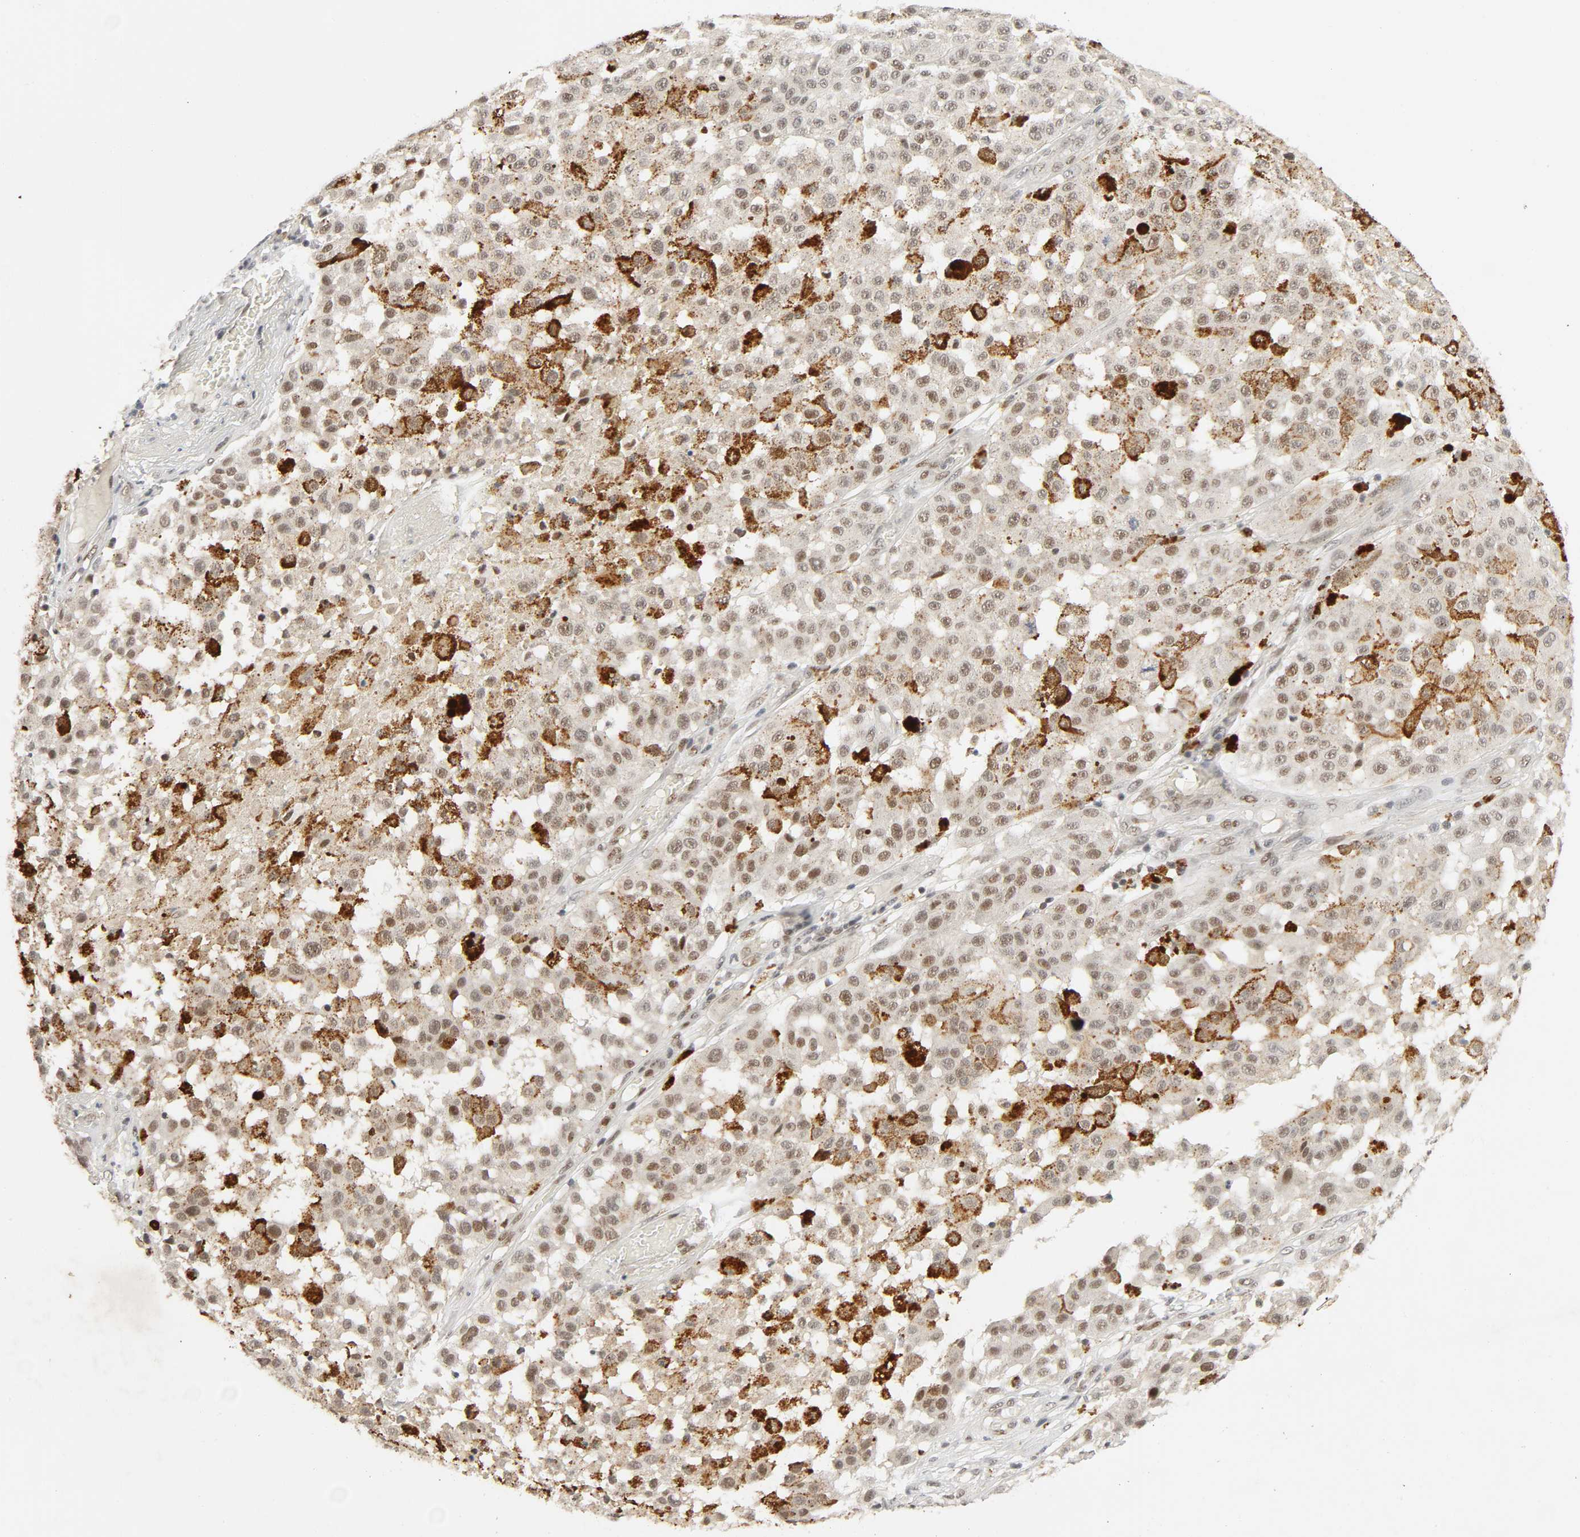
{"staining": {"intensity": "weak", "quantity": ">75%", "location": "nuclear"}, "tissue": "melanoma", "cell_type": "Tumor cells", "image_type": "cancer", "snomed": [{"axis": "morphology", "description": "Malignant melanoma, NOS"}, {"axis": "topography", "description": "Skin"}], "caption": "Weak nuclear expression for a protein is appreciated in approximately >75% of tumor cells of melanoma using immunohistochemistry (IHC).", "gene": "SMARCD1", "patient": {"sex": "female", "age": 64}}